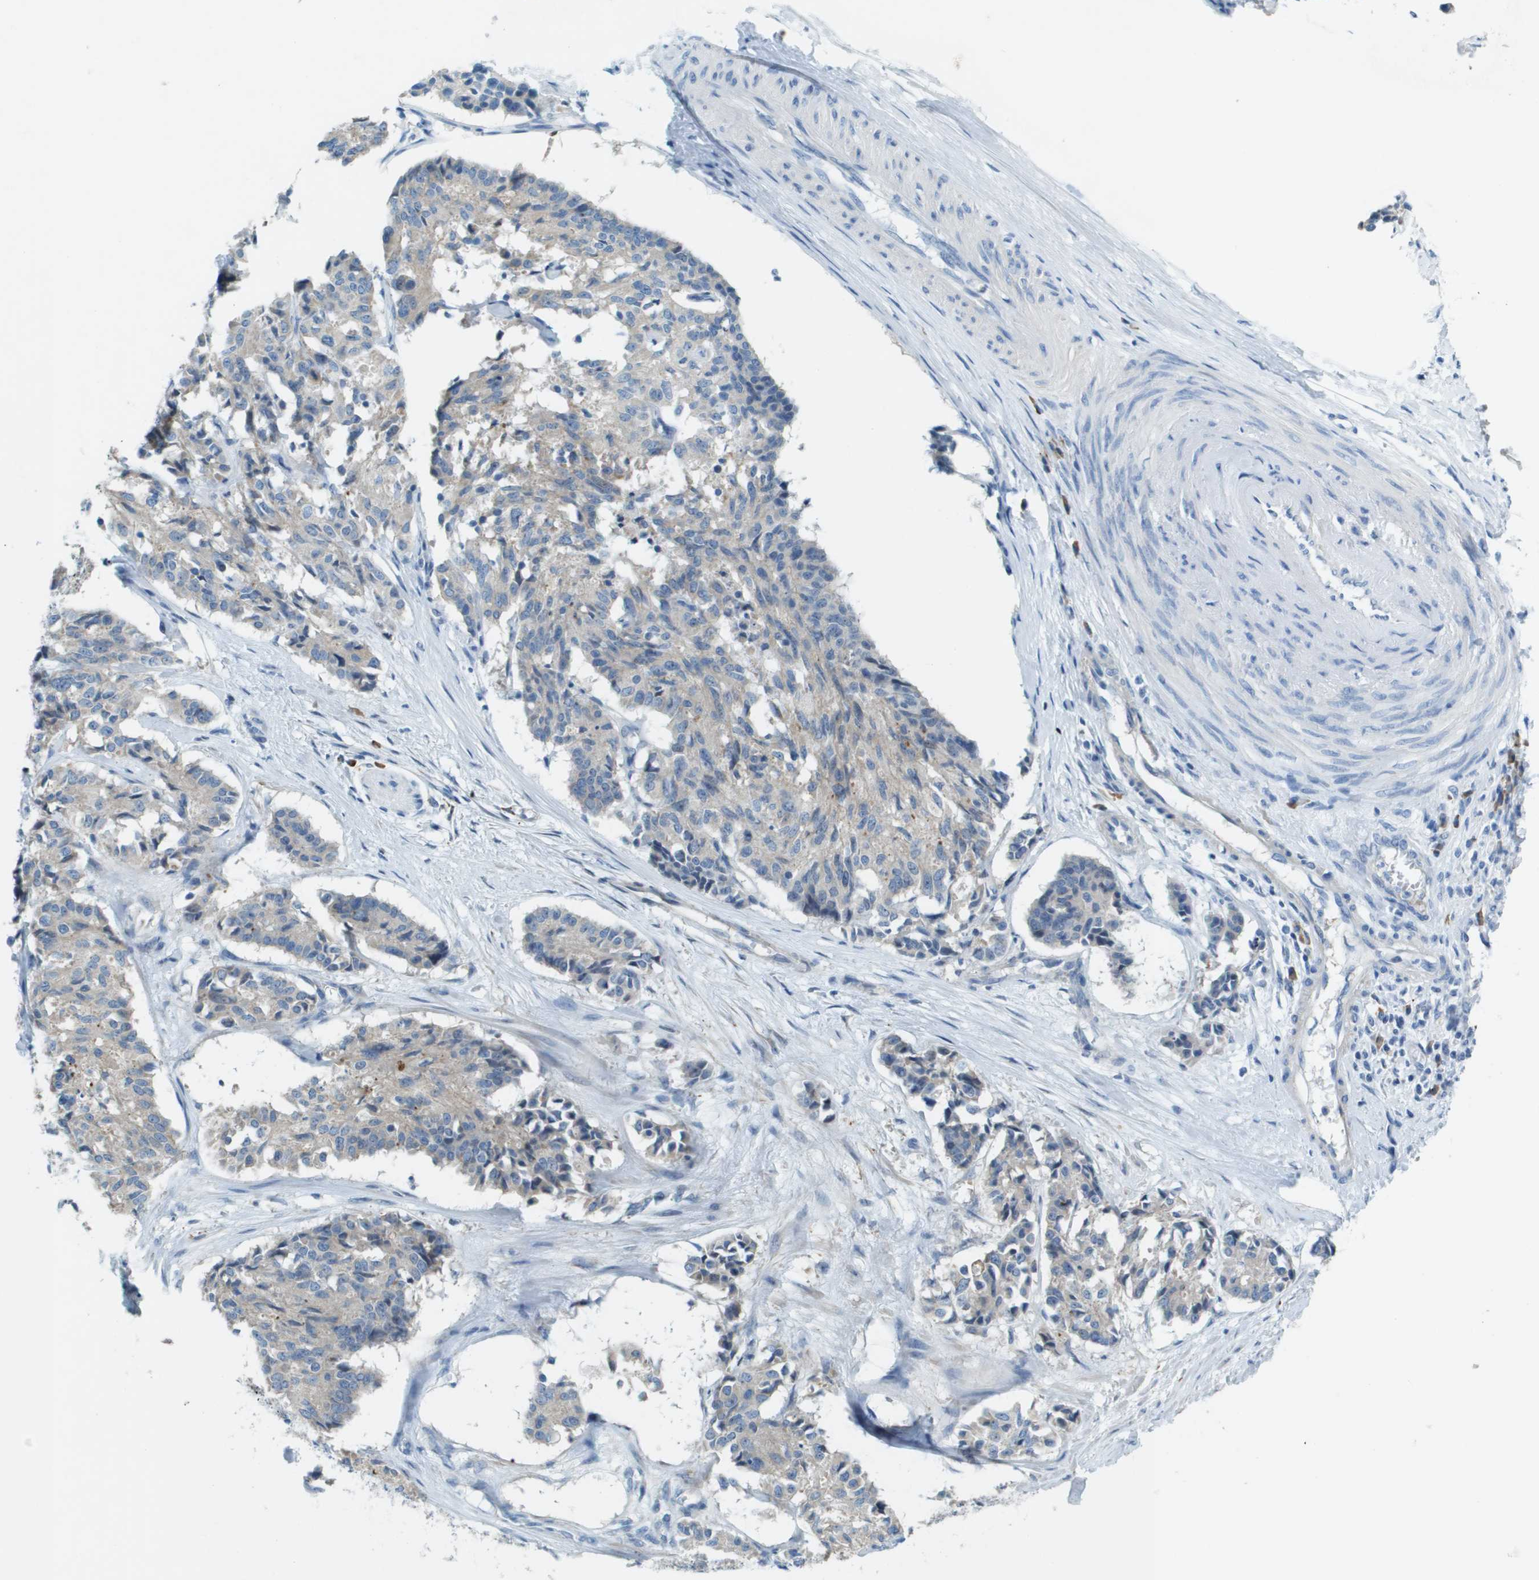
{"staining": {"intensity": "negative", "quantity": "none", "location": "none"}, "tissue": "cervical cancer", "cell_type": "Tumor cells", "image_type": "cancer", "snomed": [{"axis": "morphology", "description": "Squamous cell carcinoma, NOS"}, {"axis": "topography", "description": "Cervix"}], "caption": "This is a micrograph of IHC staining of cervical cancer, which shows no staining in tumor cells.", "gene": "SDC1", "patient": {"sex": "female", "age": 35}}